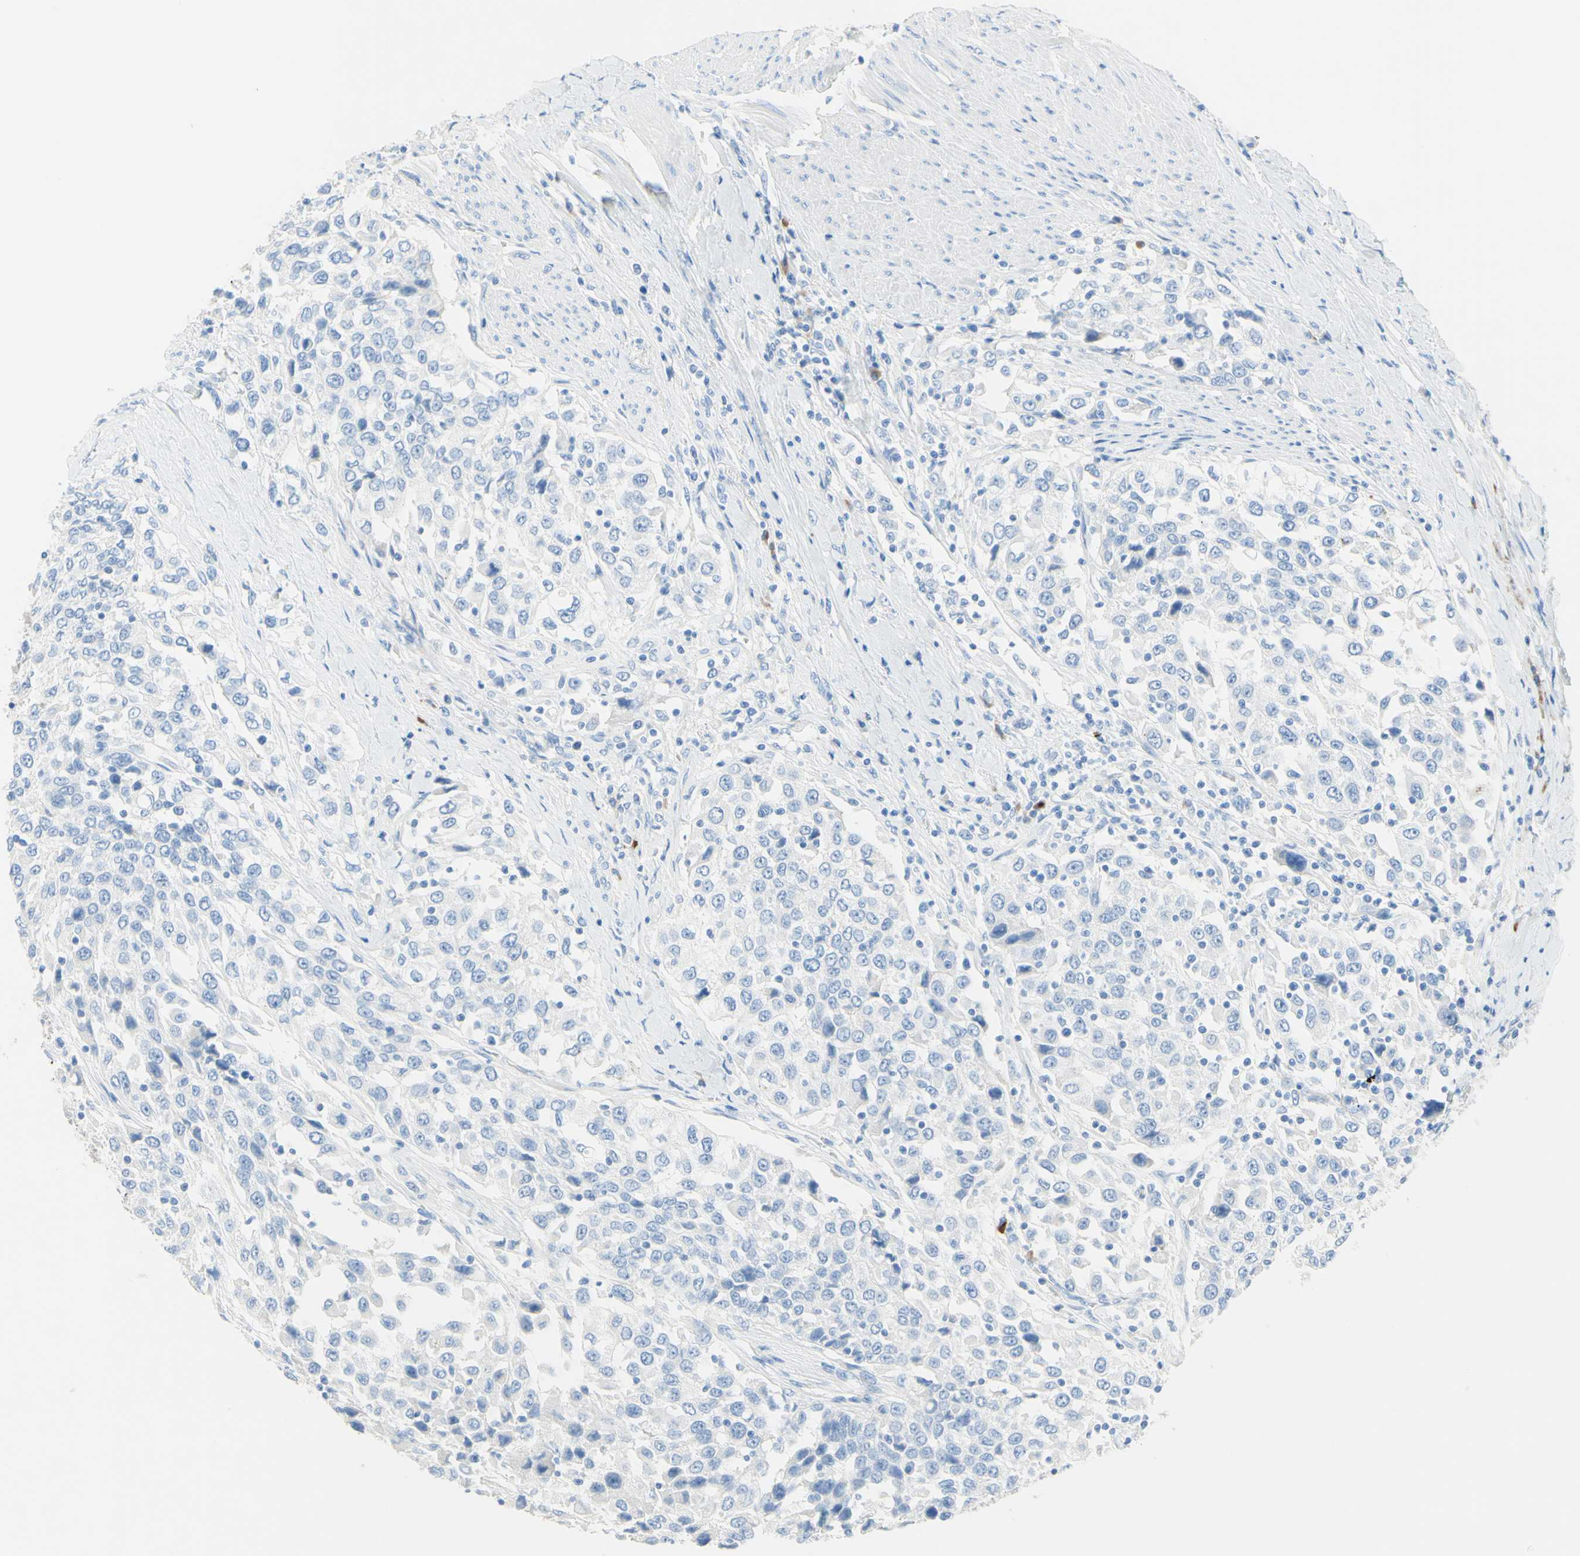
{"staining": {"intensity": "negative", "quantity": "none", "location": "none"}, "tissue": "urothelial cancer", "cell_type": "Tumor cells", "image_type": "cancer", "snomed": [{"axis": "morphology", "description": "Urothelial carcinoma, High grade"}, {"axis": "topography", "description": "Urinary bladder"}], "caption": "This micrograph is of urothelial cancer stained with immunohistochemistry (IHC) to label a protein in brown with the nuclei are counter-stained blue. There is no staining in tumor cells.", "gene": "IL6ST", "patient": {"sex": "female", "age": 80}}